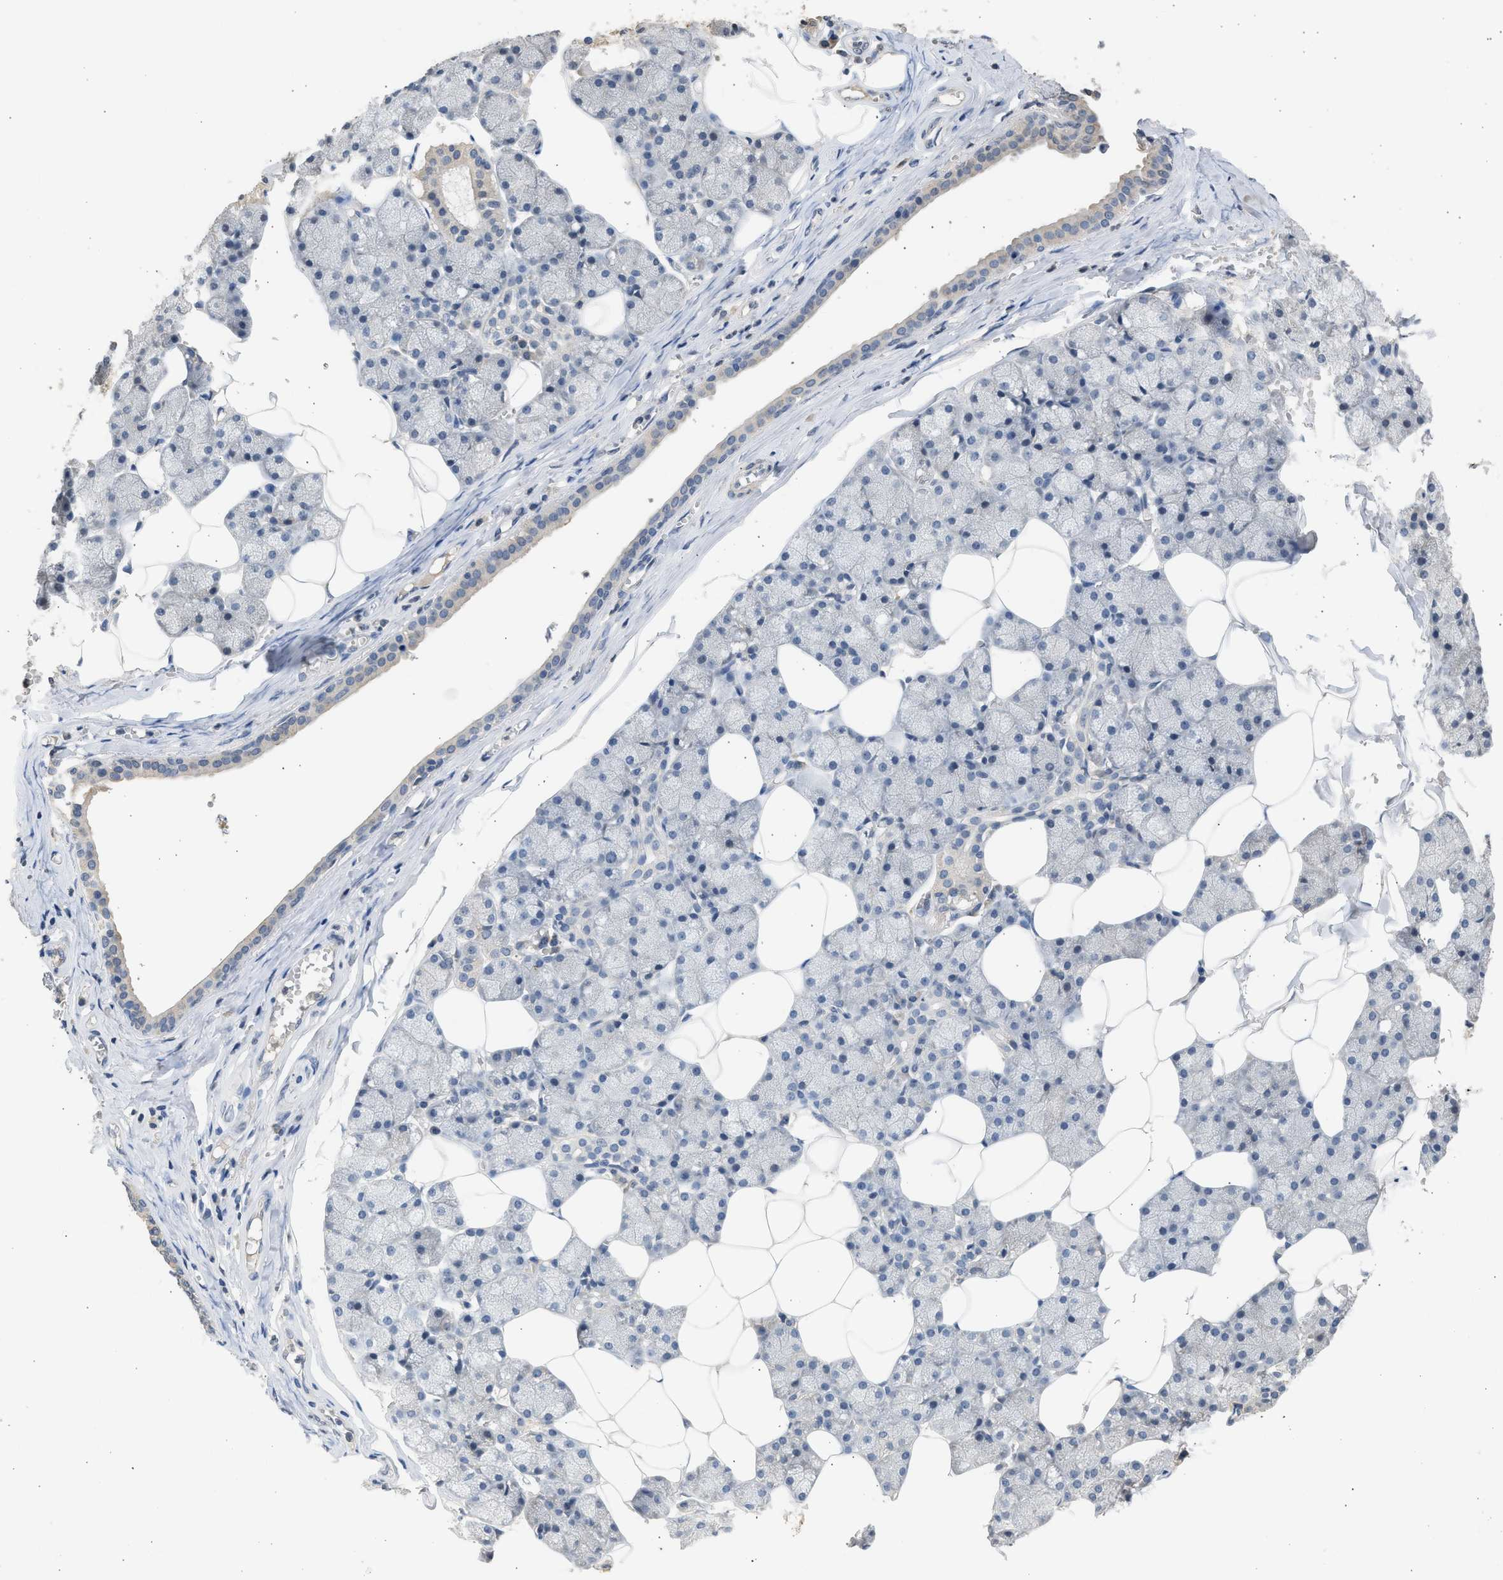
{"staining": {"intensity": "weak", "quantity": "<25%", "location": "cytoplasmic/membranous"}, "tissue": "salivary gland", "cell_type": "Glandular cells", "image_type": "normal", "snomed": [{"axis": "morphology", "description": "Normal tissue, NOS"}, {"axis": "topography", "description": "Salivary gland"}], "caption": "IHC of normal salivary gland exhibits no positivity in glandular cells. The staining was performed using DAB (3,3'-diaminobenzidine) to visualize the protein expression in brown, while the nuclei were stained in blue with hematoxylin (Magnification: 20x).", "gene": "SULT2A1", "patient": {"sex": "male", "age": 62}}